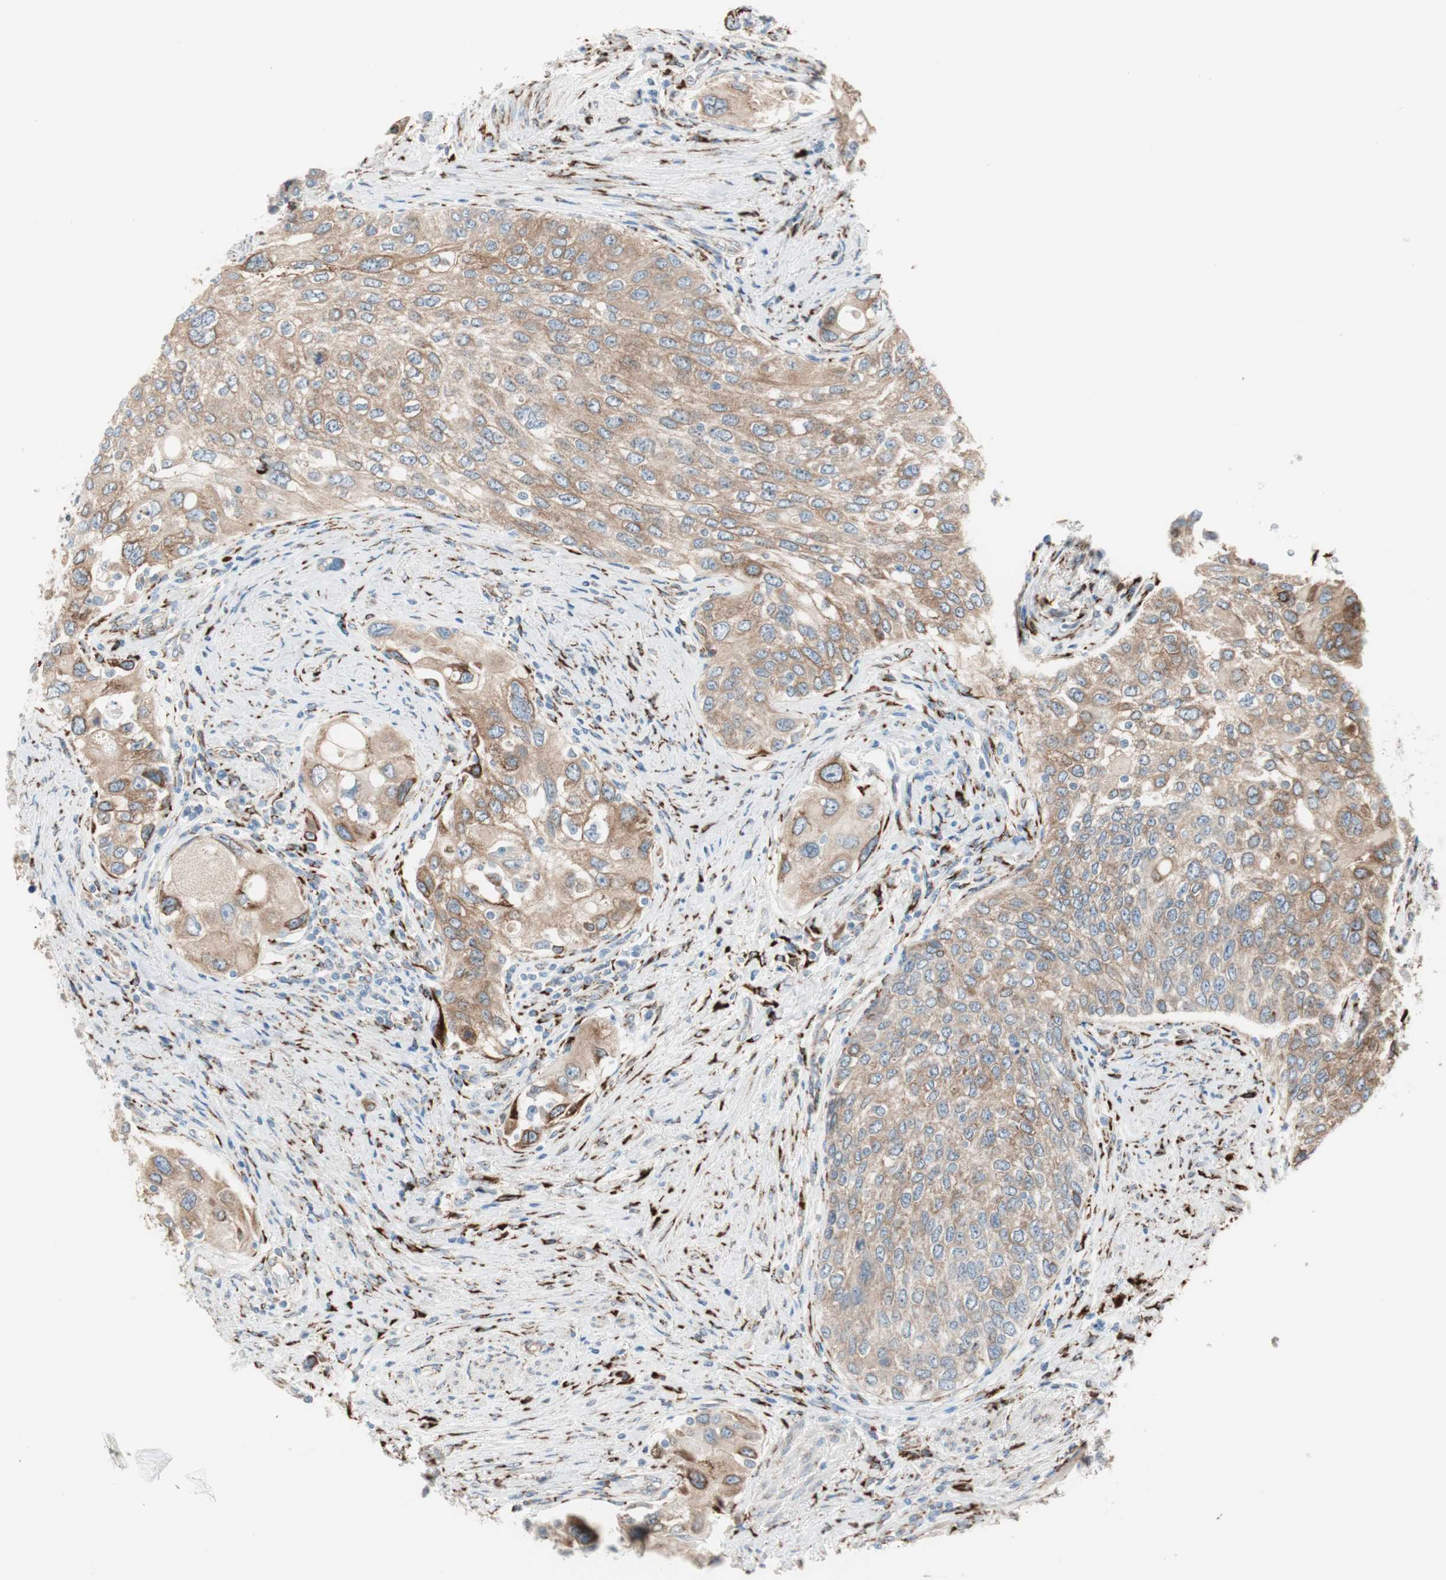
{"staining": {"intensity": "moderate", "quantity": ">75%", "location": "cytoplasmic/membranous"}, "tissue": "urothelial cancer", "cell_type": "Tumor cells", "image_type": "cancer", "snomed": [{"axis": "morphology", "description": "Urothelial carcinoma, High grade"}, {"axis": "topography", "description": "Urinary bladder"}], "caption": "Immunohistochemical staining of human urothelial carcinoma (high-grade) displays medium levels of moderate cytoplasmic/membranous positivity in about >75% of tumor cells.", "gene": "P4HTM", "patient": {"sex": "female", "age": 56}}